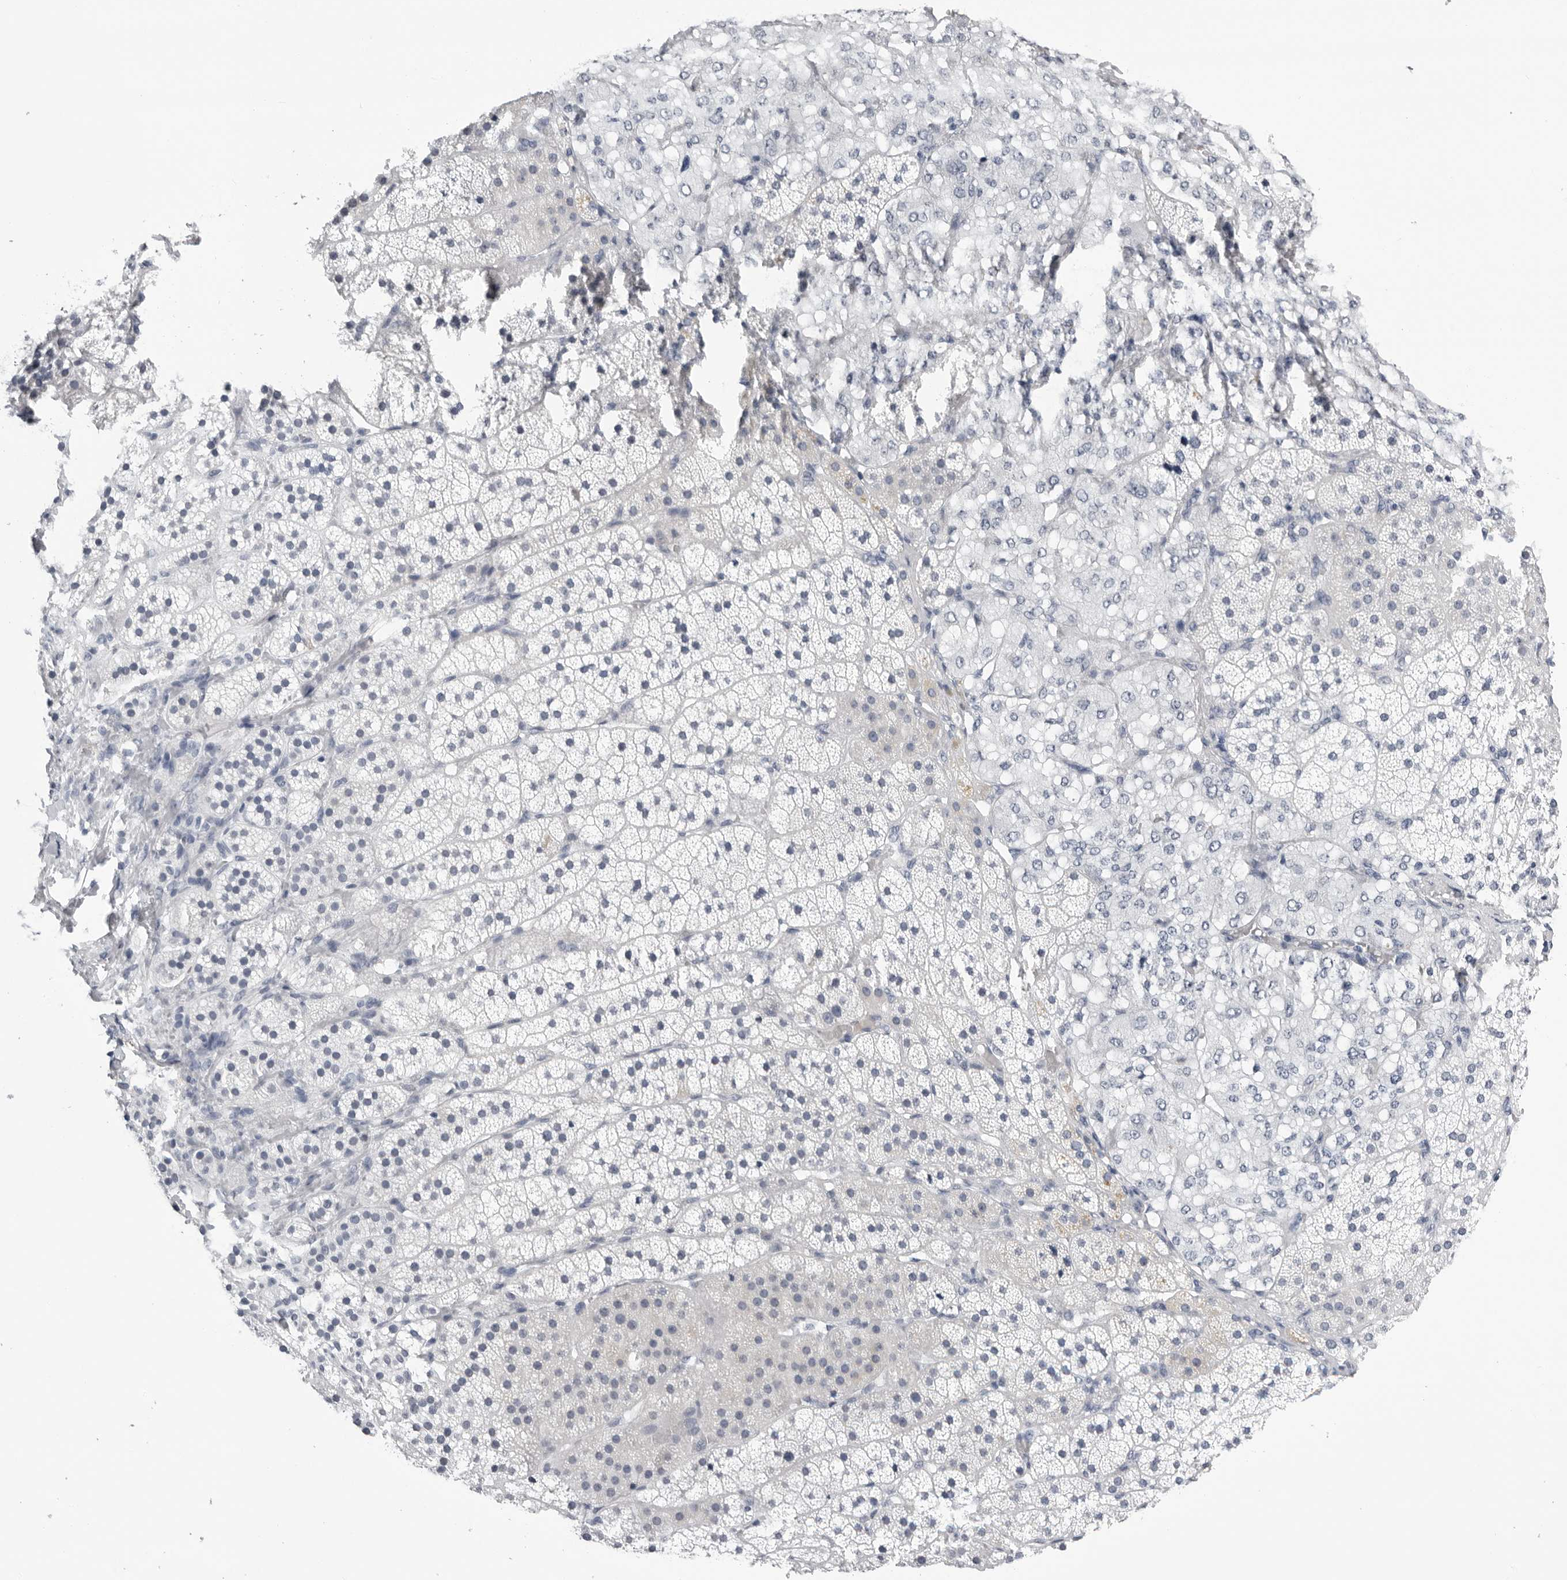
{"staining": {"intensity": "negative", "quantity": "none", "location": "none"}, "tissue": "adrenal gland", "cell_type": "Glandular cells", "image_type": "normal", "snomed": [{"axis": "morphology", "description": "Normal tissue, NOS"}, {"axis": "topography", "description": "Adrenal gland"}], "caption": "A histopathology image of adrenal gland stained for a protein reveals no brown staining in glandular cells. (DAB immunohistochemistry, high magnification).", "gene": "ZNF502", "patient": {"sex": "female", "age": 44}}